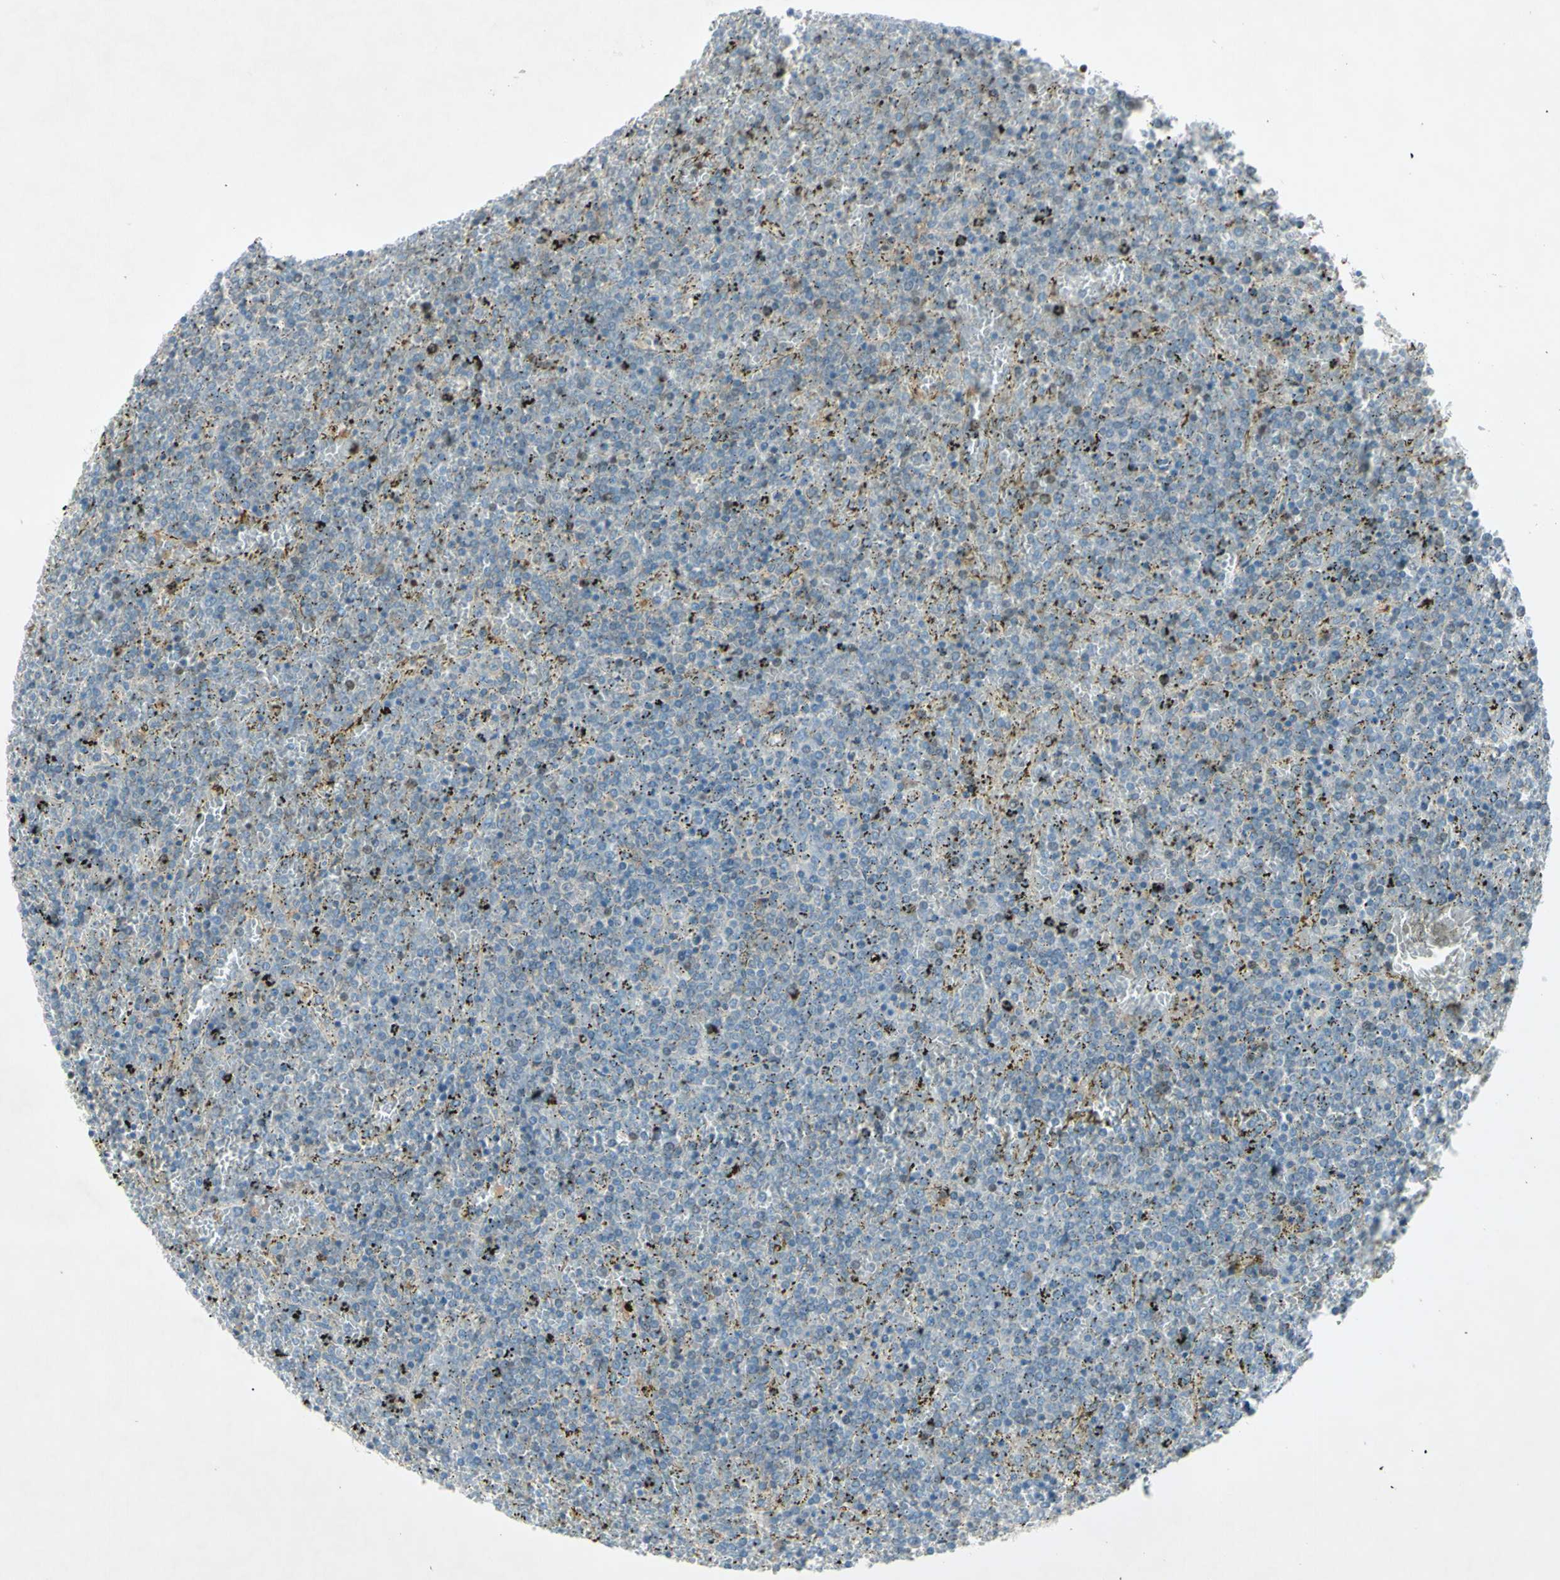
{"staining": {"intensity": "negative", "quantity": "none", "location": "none"}, "tissue": "lymphoma", "cell_type": "Tumor cells", "image_type": "cancer", "snomed": [{"axis": "morphology", "description": "Malignant lymphoma, non-Hodgkin's type, Low grade"}, {"axis": "topography", "description": "Spleen"}], "caption": "DAB (3,3'-diaminobenzidine) immunohistochemical staining of human lymphoma demonstrates no significant staining in tumor cells. (DAB (3,3'-diaminobenzidine) immunohistochemistry (IHC) visualized using brightfield microscopy, high magnification).", "gene": "C1orf159", "patient": {"sex": "female", "age": 77}}